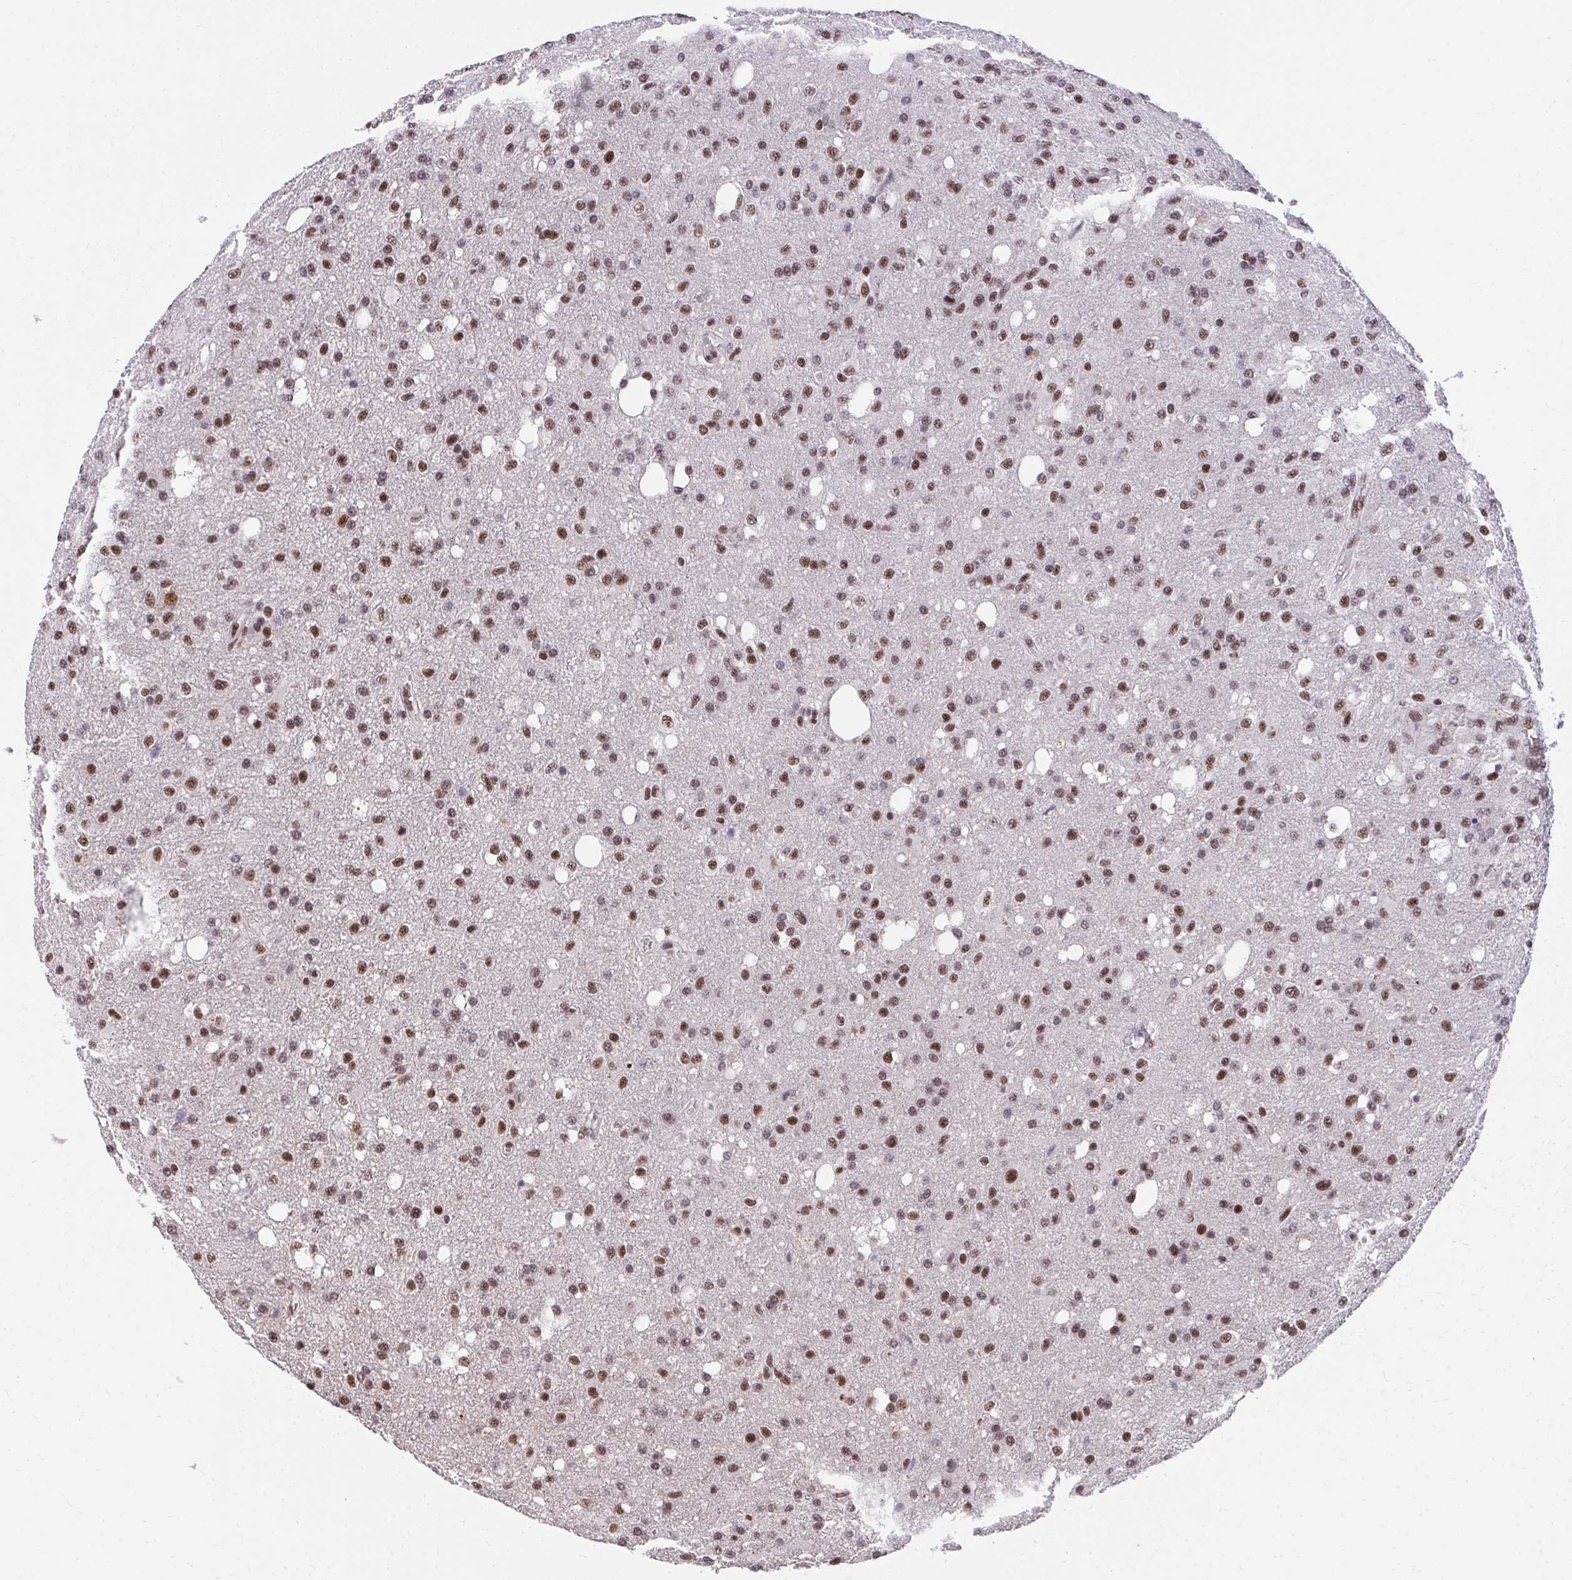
{"staining": {"intensity": "moderate", "quantity": ">75%", "location": "nuclear"}, "tissue": "glioma", "cell_type": "Tumor cells", "image_type": "cancer", "snomed": [{"axis": "morphology", "description": "Glioma, malignant, Low grade"}, {"axis": "topography", "description": "Brain"}], "caption": "Protein positivity by immunohistochemistry (IHC) reveals moderate nuclear positivity in about >75% of tumor cells in malignant glioma (low-grade). The staining is performed using DAB (3,3'-diaminobenzidine) brown chromogen to label protein expression. The nuclei are counter-stained blue using hematoxylin.", "gene": "SYNE4", "patient": {"sex": "female", "age": 58}}